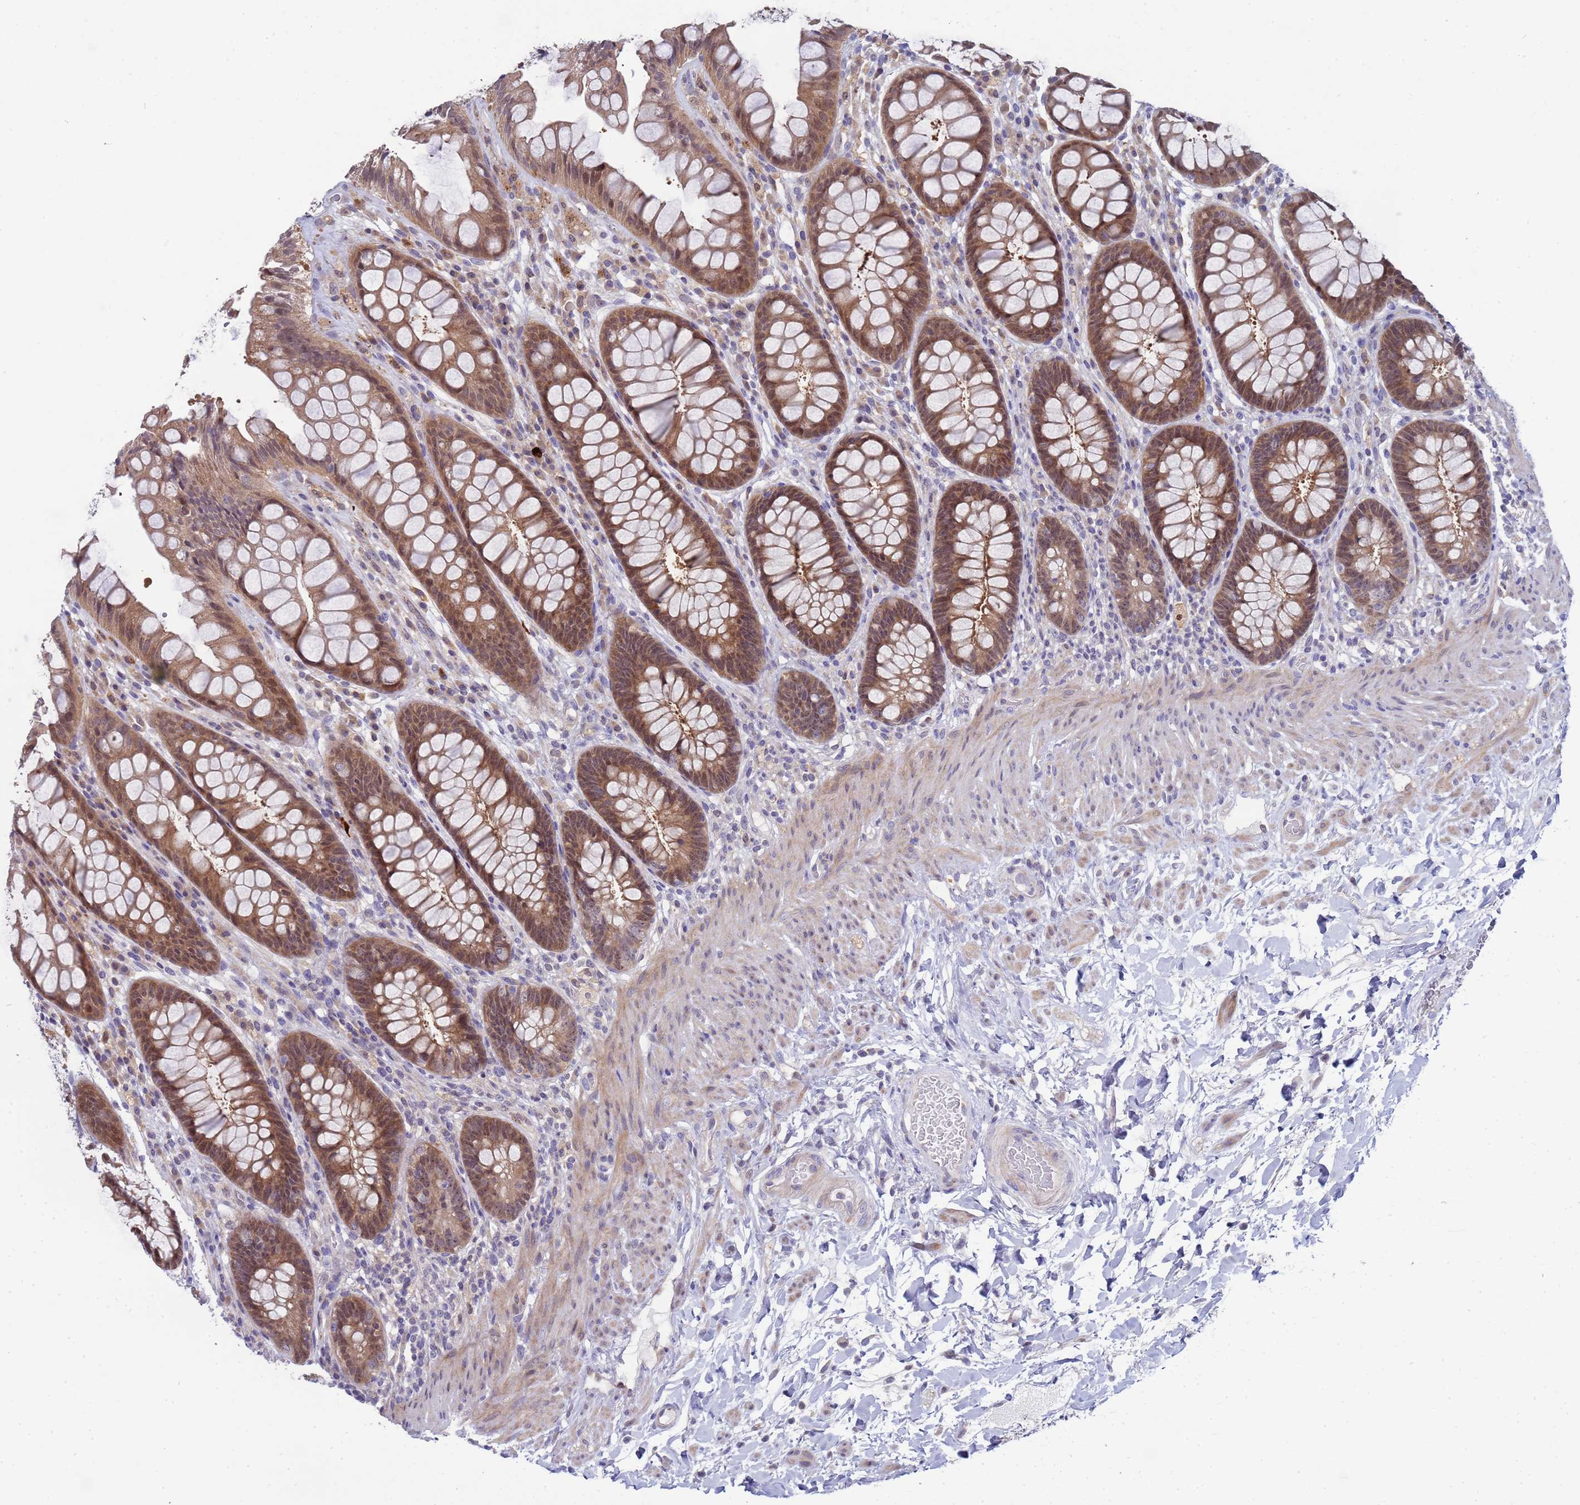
{"staining": {"intensity": "moderate", "quantity": ">75%", "location": "cytoplasmic/membranous,nuclear"}, "tissue": "rectum", "cell_type": "Glandular cells", "image_type": "normal", "snomed": [{"axis": "morphology", "description": "Normal tissue, NOS"}, {"axis": "topography", "description": "Rectum"}], "caption": "Brown immunohistochemical staining in unremarkable rectum displays moderate cytoplasmic/membranous,nuclear staining in about >75% of glandular cells.", "gene": "ENOSF1", "patient": {"sex": "female", "age": 46}}